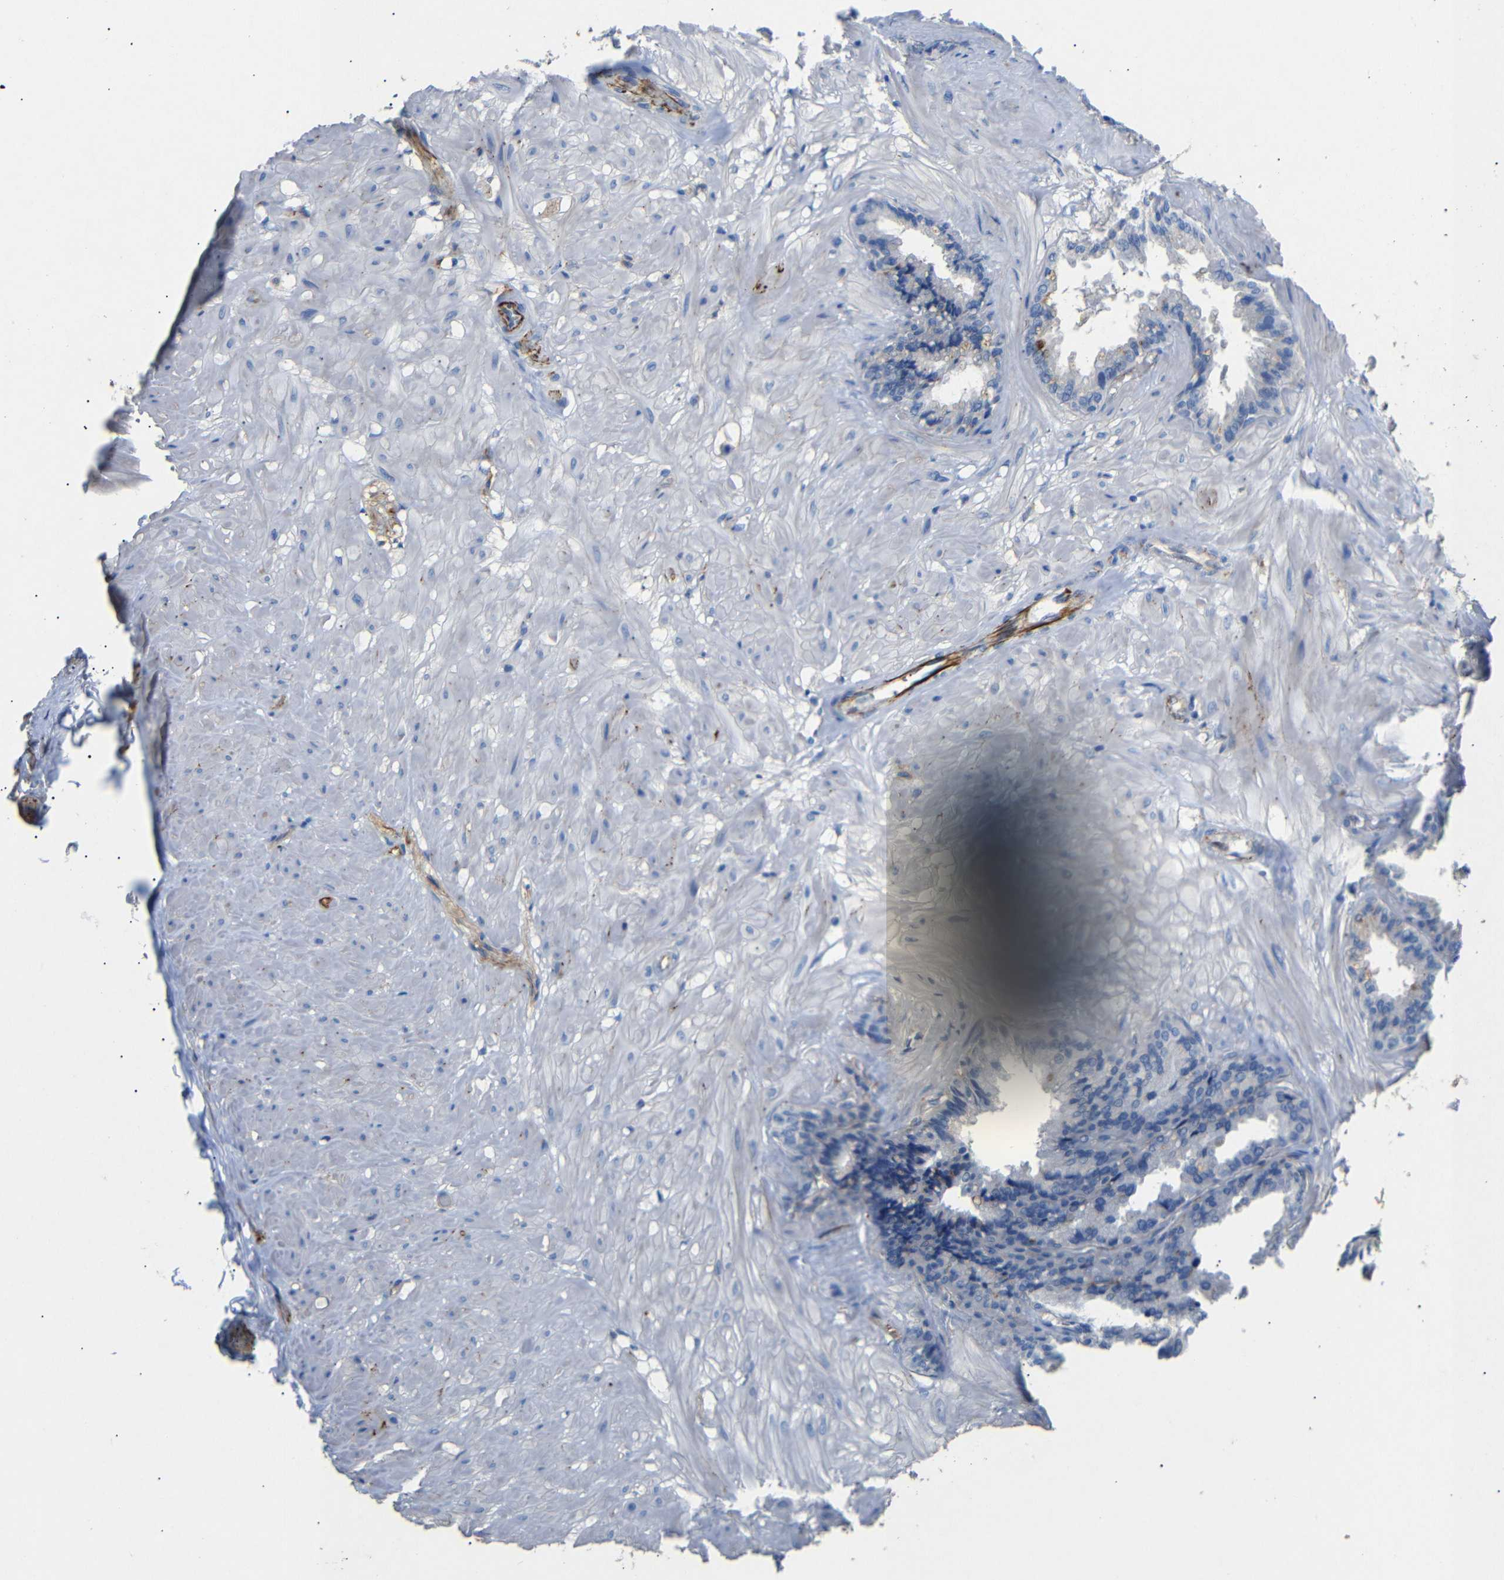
{"staining": {"intensity": "moderate", "quantity": "<25%", "location": "cytoplasmic/membranous"}, "tissue": "seminal vesicle", "cell_type": "Glandular cells", "image_type": "normal", "snomed": [{"axis": "morphology", "description": "Normal tissue, NOS"}, {"axis": "topography", "description": "Seminal veicle"}], "caption": "Benign seminal vesicle reveals moderate cytoplasmic/membranous positivity in approximately <25% of glandular cells, visualized by immunohistochemistry. The staining is performed using DAB (3,3'-diaminobenzidine) brown chromogen to label protein expression. The nuclei are counter-stained blue using hematoxylin.", "gene": "SDCBP", "patient": {"sex": "male", "age": 46}}